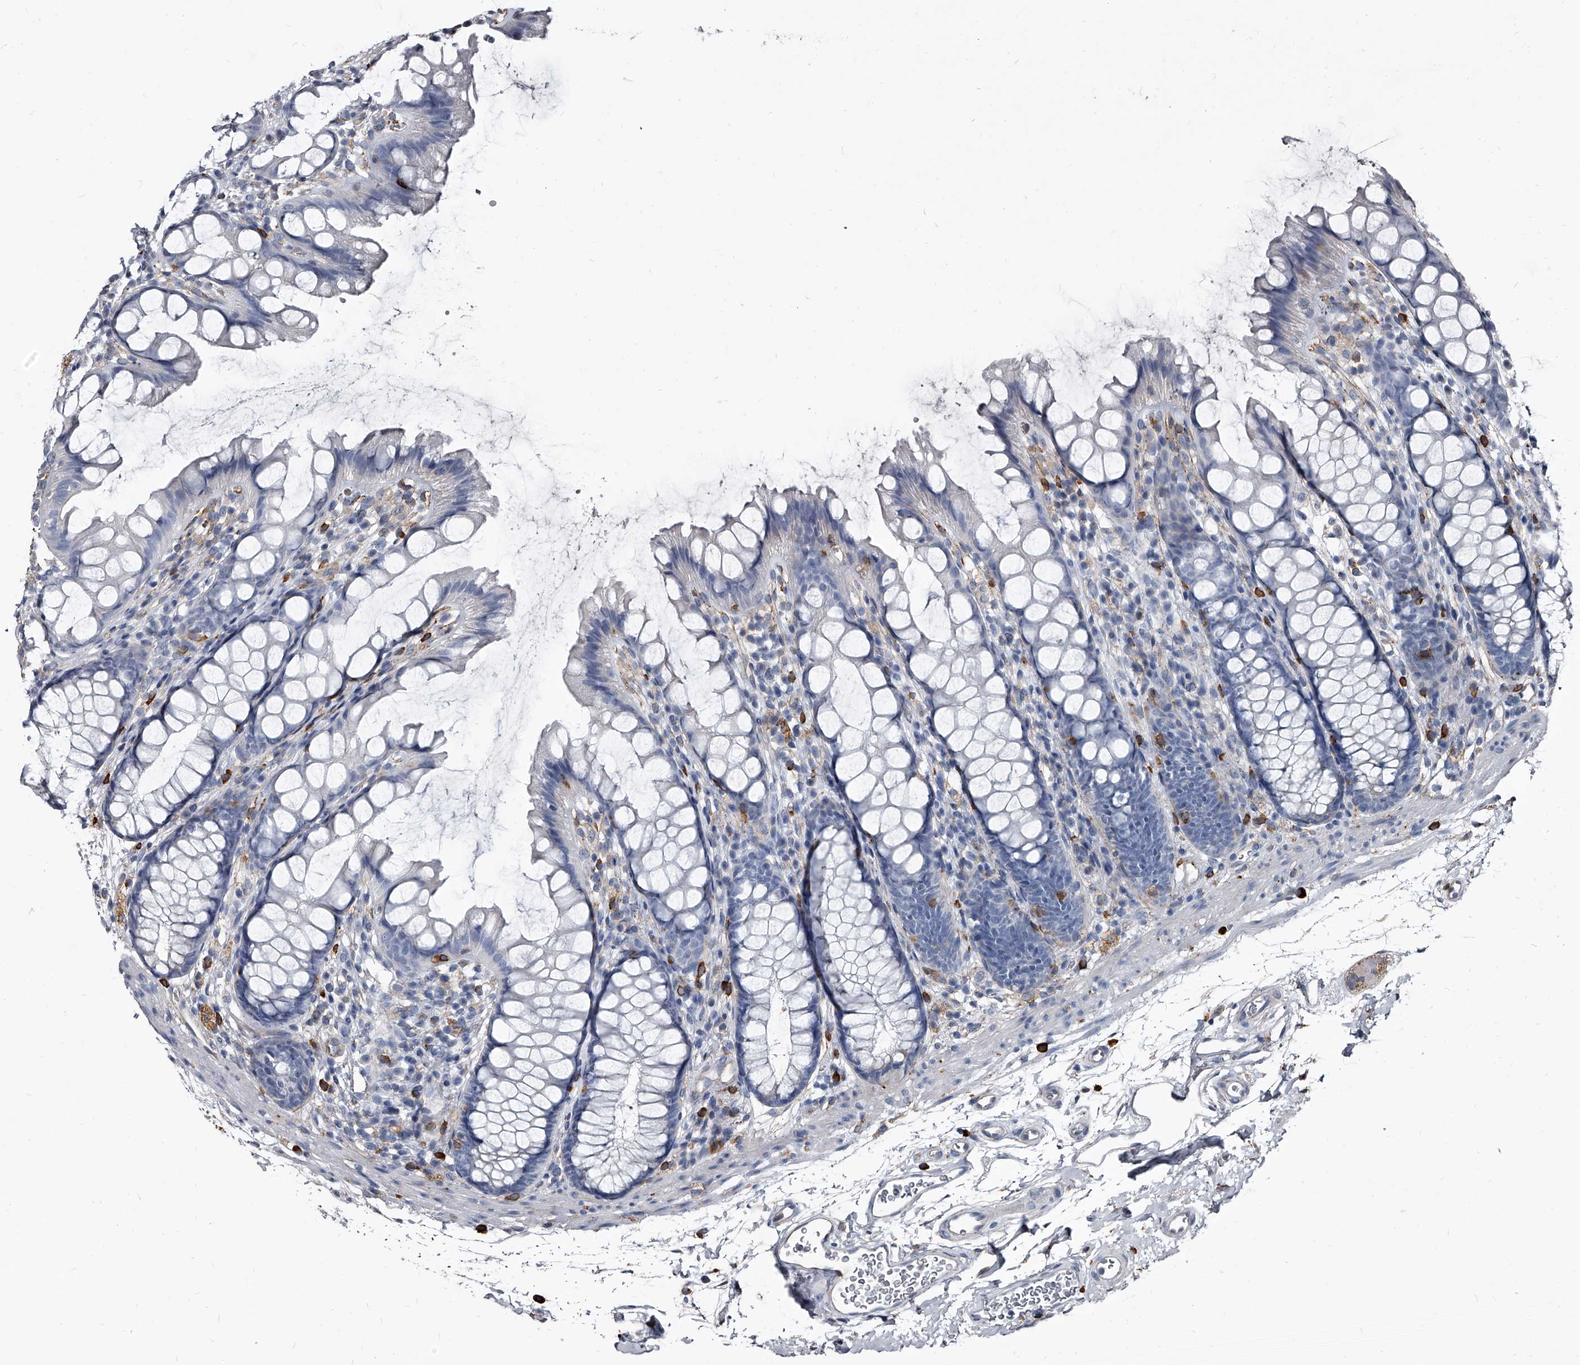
{"staining": {"intensity": "negative", "quantity": "none", "location": "none"}, "tissue": "rectum", "cell_type": "Glandular cells", "image_type": "normal", "snomed": [{"axis": "morphology", "description": "Normal tissue, NOS"}, {"axis": "topography", "description": "Rectum"}], "caption": "Image shows no significant protein staining in glandular cells of normal rectum. The staining is performed using DAB brown chromogen with nuclei counter-stained in using hematoxylin.", "gene": "PGLYRP3", "patient": {"sex": "female", "age": 65}}